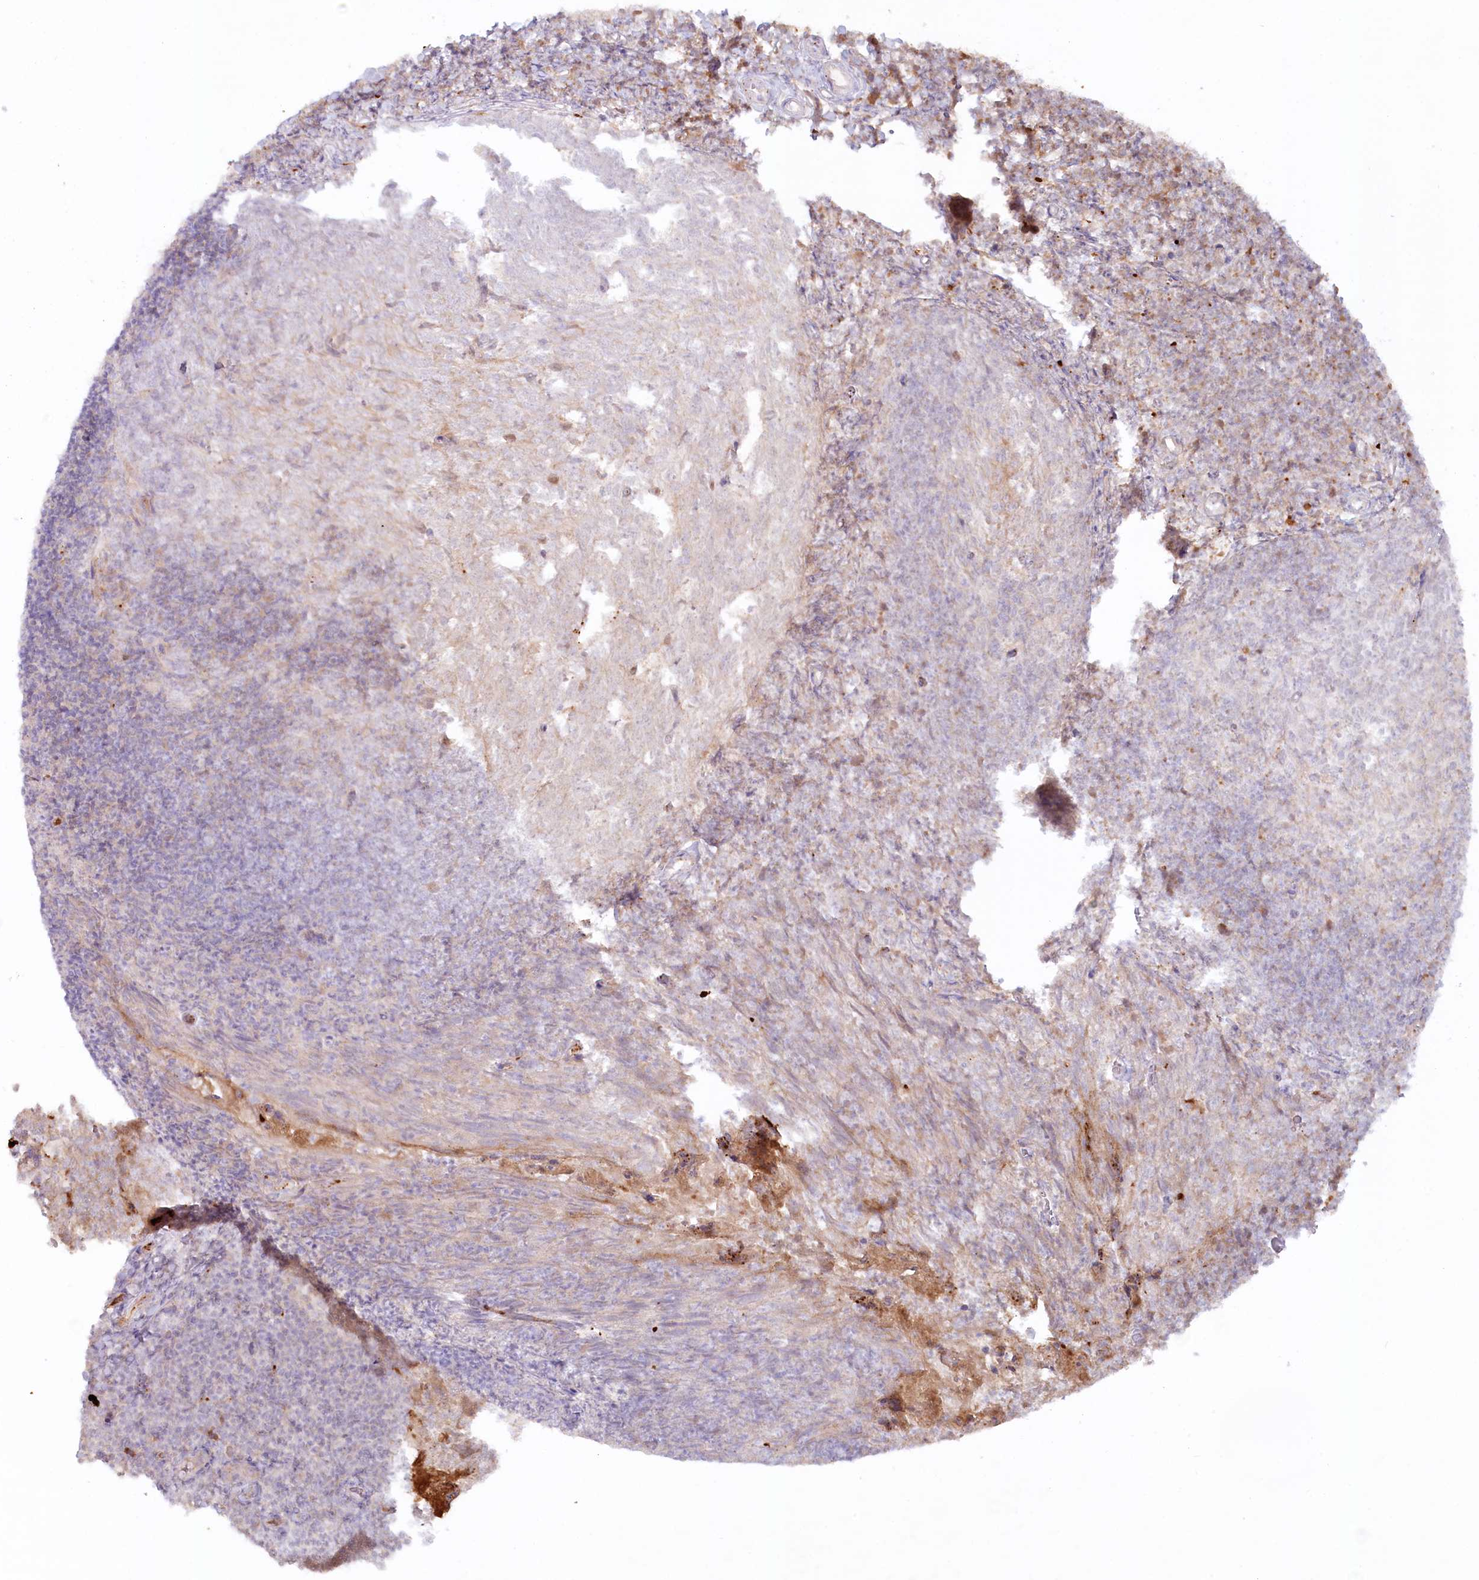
{"staining": {"intensity": "negative", "quantity": "none", "location": "none"}, "tissue": "tonsil", "cell_type": "Germinal center cells", "image_type": "normal", "snomed": [{"axis": "morphology", "description": "Normal tissue, NOS"}, {"axis": "topography", "description": "Tonsil"}], "caption": "Protein analysis of benign tonsil reveals no significant positivity in germinal center cells.", "gene": "PSAPL1", "patient": {"sex": "female", "age": 10}}